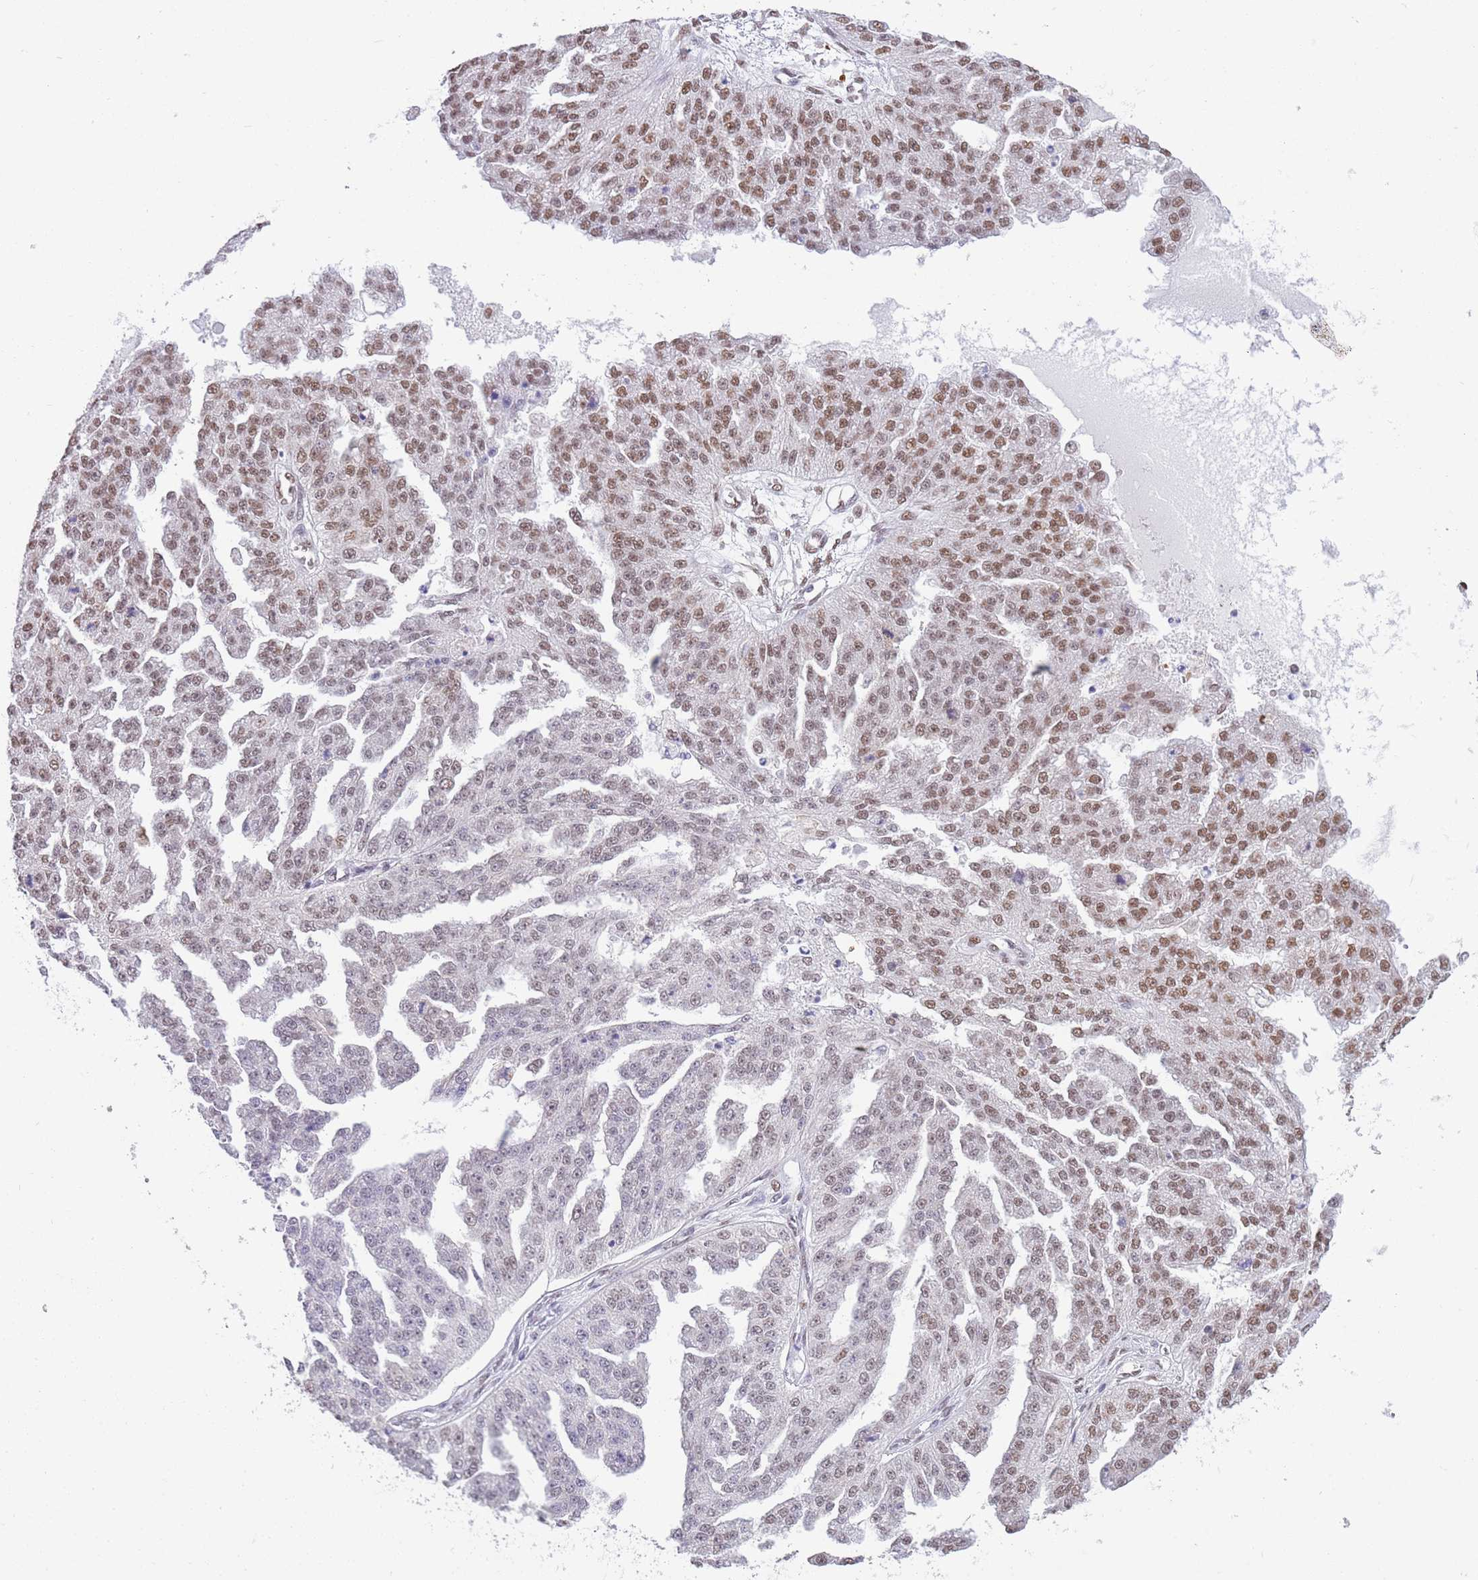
{"staining": {"intensity": "moderate", "quantity": ">75%", "location": "nuclear"}, "tissue": "ovarian cancer", "cell_type": "Tumor cells", "image_type": "cancer", "snomed": [{"axis": "morphology", "description": "Cystadenocarcinoma, serous, NOS"}, {"axis": "topography", "description": "Ovary"}], "caption": "An image of ovarian cancer (serous cystadenocarcinoma) stained for a protein exhibits moderate nuclear brown staining in tumor cells. The staining was performed using DAB (3,3'-diaminobenzidine), with brown indicating positive protein expression. Nuclei are stained blue with hematoxylin.", "gene": "TRIM32", "patient": {"sex": "female", "age": 58}}